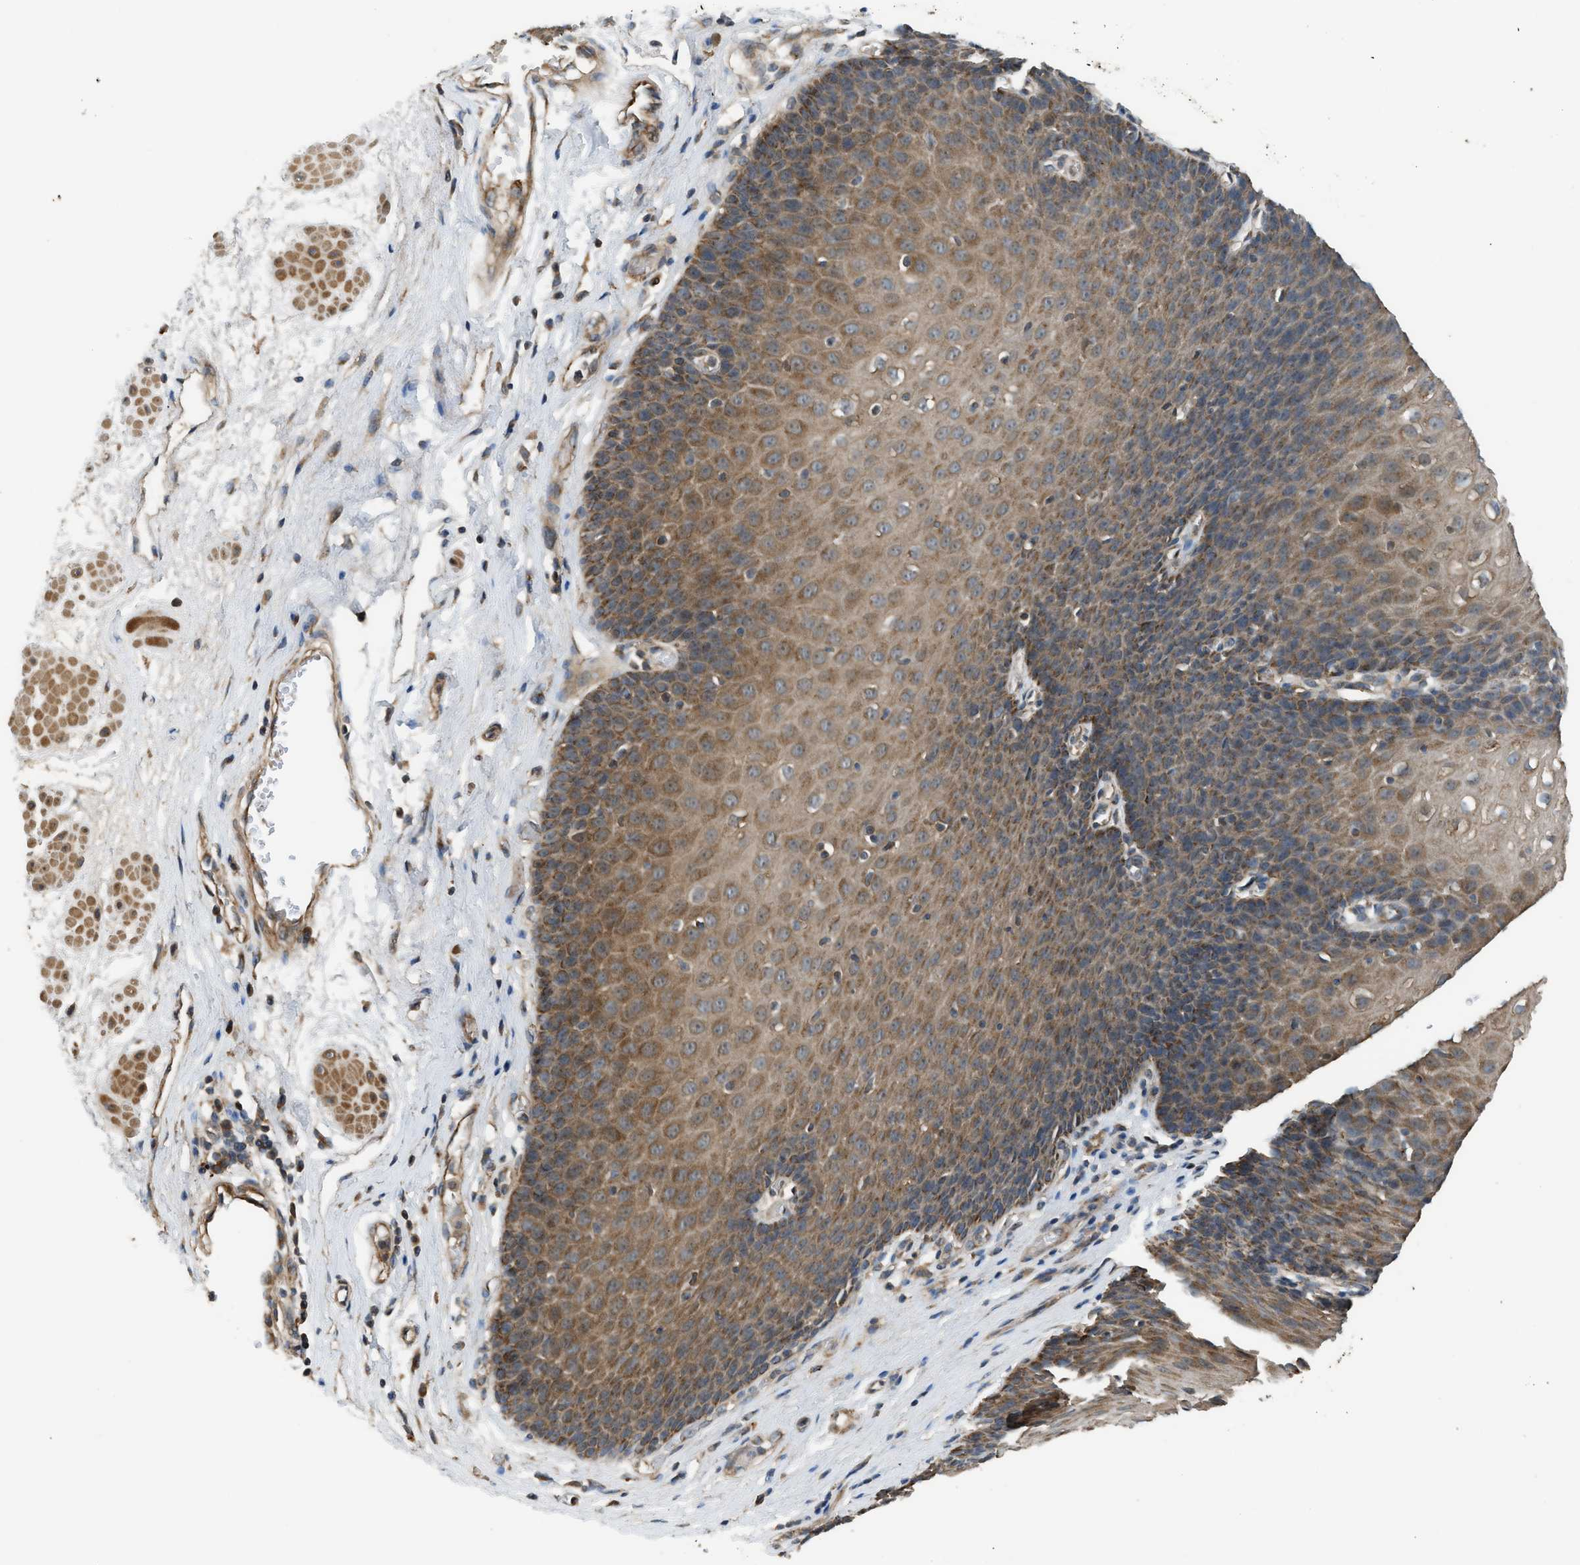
{"staining": {"intensity": "moderate", "quantity": ">75%", "location": "cytoplasmic/membranous"}, "tissue": "esophagus", "cell_type": "Squamous epithelial cells", "image_type": "normal", "snomed": [{"axis": "morphology", "description": "Normal tissue, NOS"}, {"axis": "topography", "description": "Esophagus"}], "caption": "This image exhibits benign esophagus stained with immunohistochemistry to label a protein in brown. The cytoplasmic/membranous of squamous epithelial cells show moderate positivity for the protein. Nuclei are counter-stained blue.", "gene": "STARD3", "patient": {"sex": "male", "age": 48}}